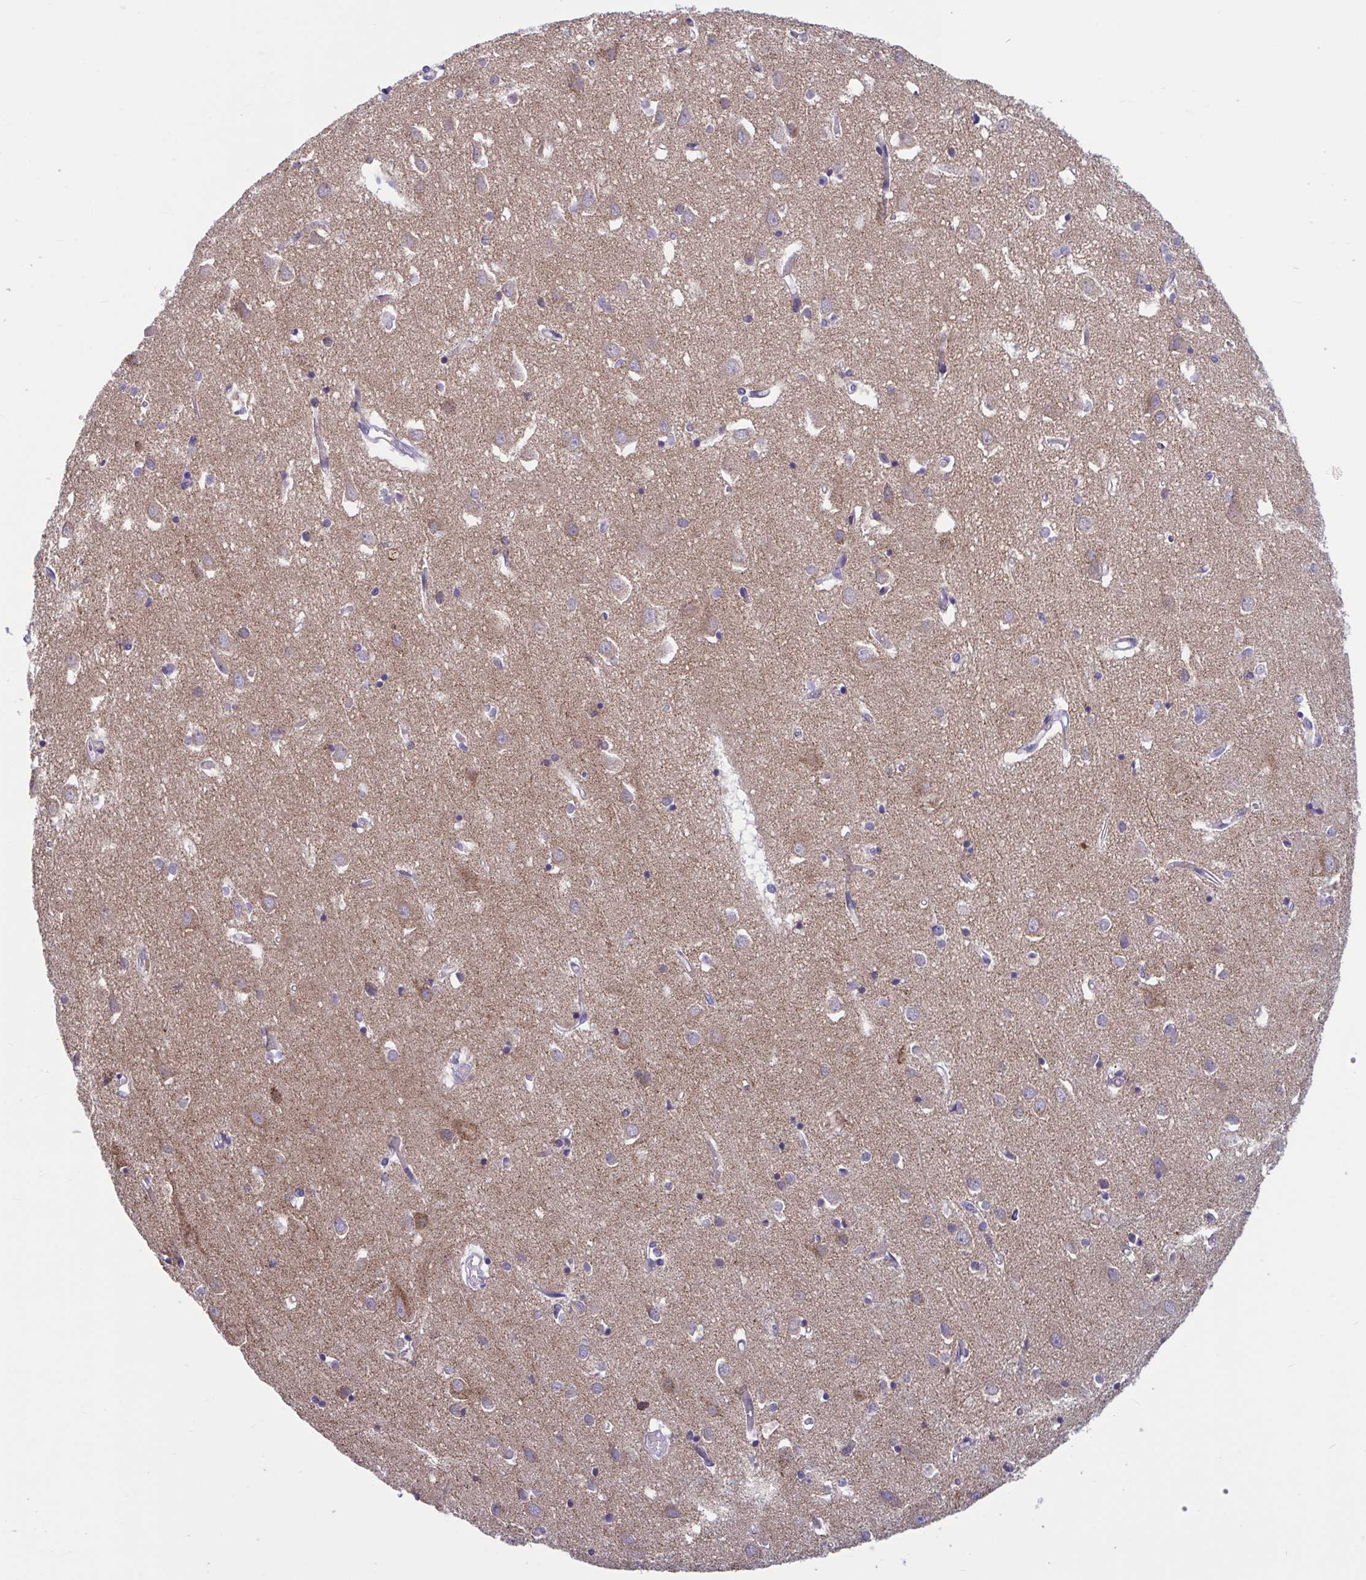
{"staining": {"intensity": "weak", "quantity": "25%-75%", "location": "cytoplasmic/membranous"}, "tissue": "cerebral cortex", "cell_type": "Endothelial cells", "image_type": "normal", "snomed": [{"axis": "morphology", "description": "Normal tissue, NOS"}, {"axis": "topography", "description": "Cerebral cortex"}], "caption": "Cerebral cortex stained with DAB (3,3'-diaminobenzidine) immunohistochemistry (IHC) exhibits low levels of weak cytoplasmic/membranous expression in approximately 25%-75% of endothelial cells.", "gene": "OR13A1", "patient": {"sex": "male", "age": 70}}